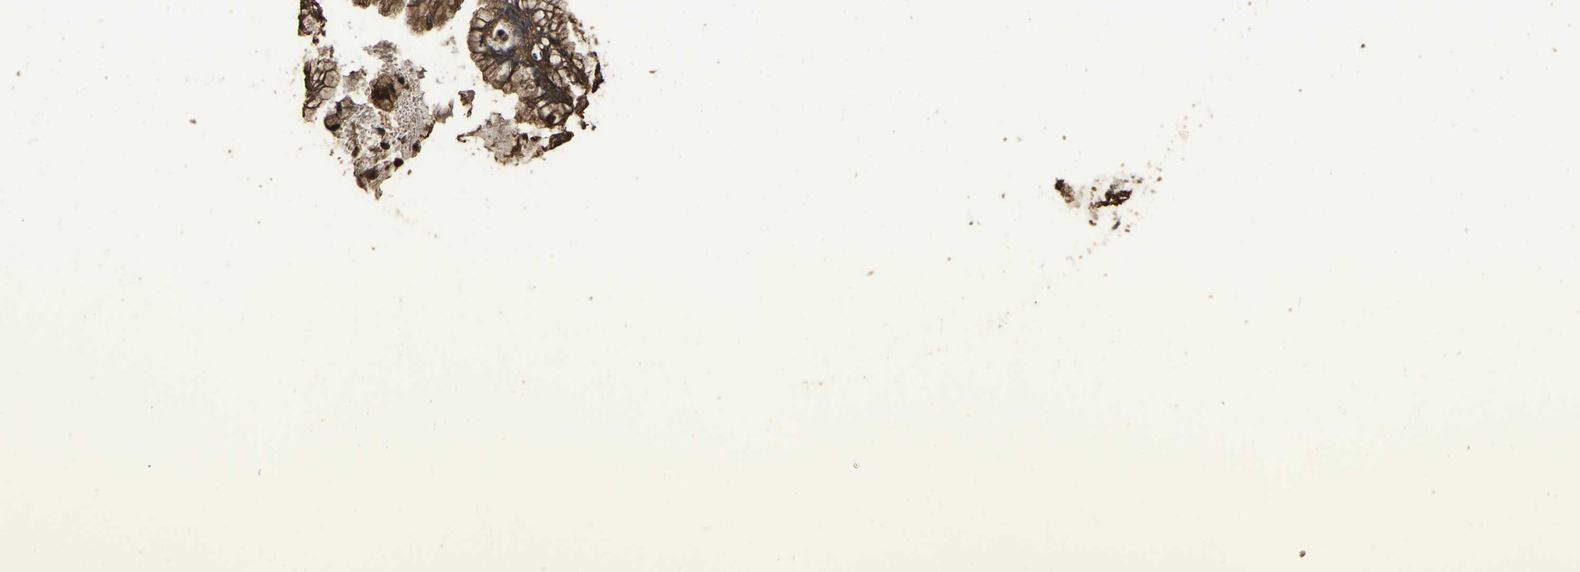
{"staining": {"intensity": "strong", "quantity": ">75%", "location": "cytoplasmic/membranous"}, "tissue": "lung cancer", "cell_type": "Tumor cells", "image_type": "cancer", "snomed": [{"axis": "morphology", "description": "Adenocarcinoma, NOS"}, {"axis": "topography", "description": "Lung"}], "caption": "A photomicrograph showing strong cytoplasmic/membranous positivity in approximately >75% of tumor cells in adenocarcinoma (lung), as visualized by brown immunohistochemical staining.", "gene": "FHIT", "patient": {"sex": "female", "age": 70}}